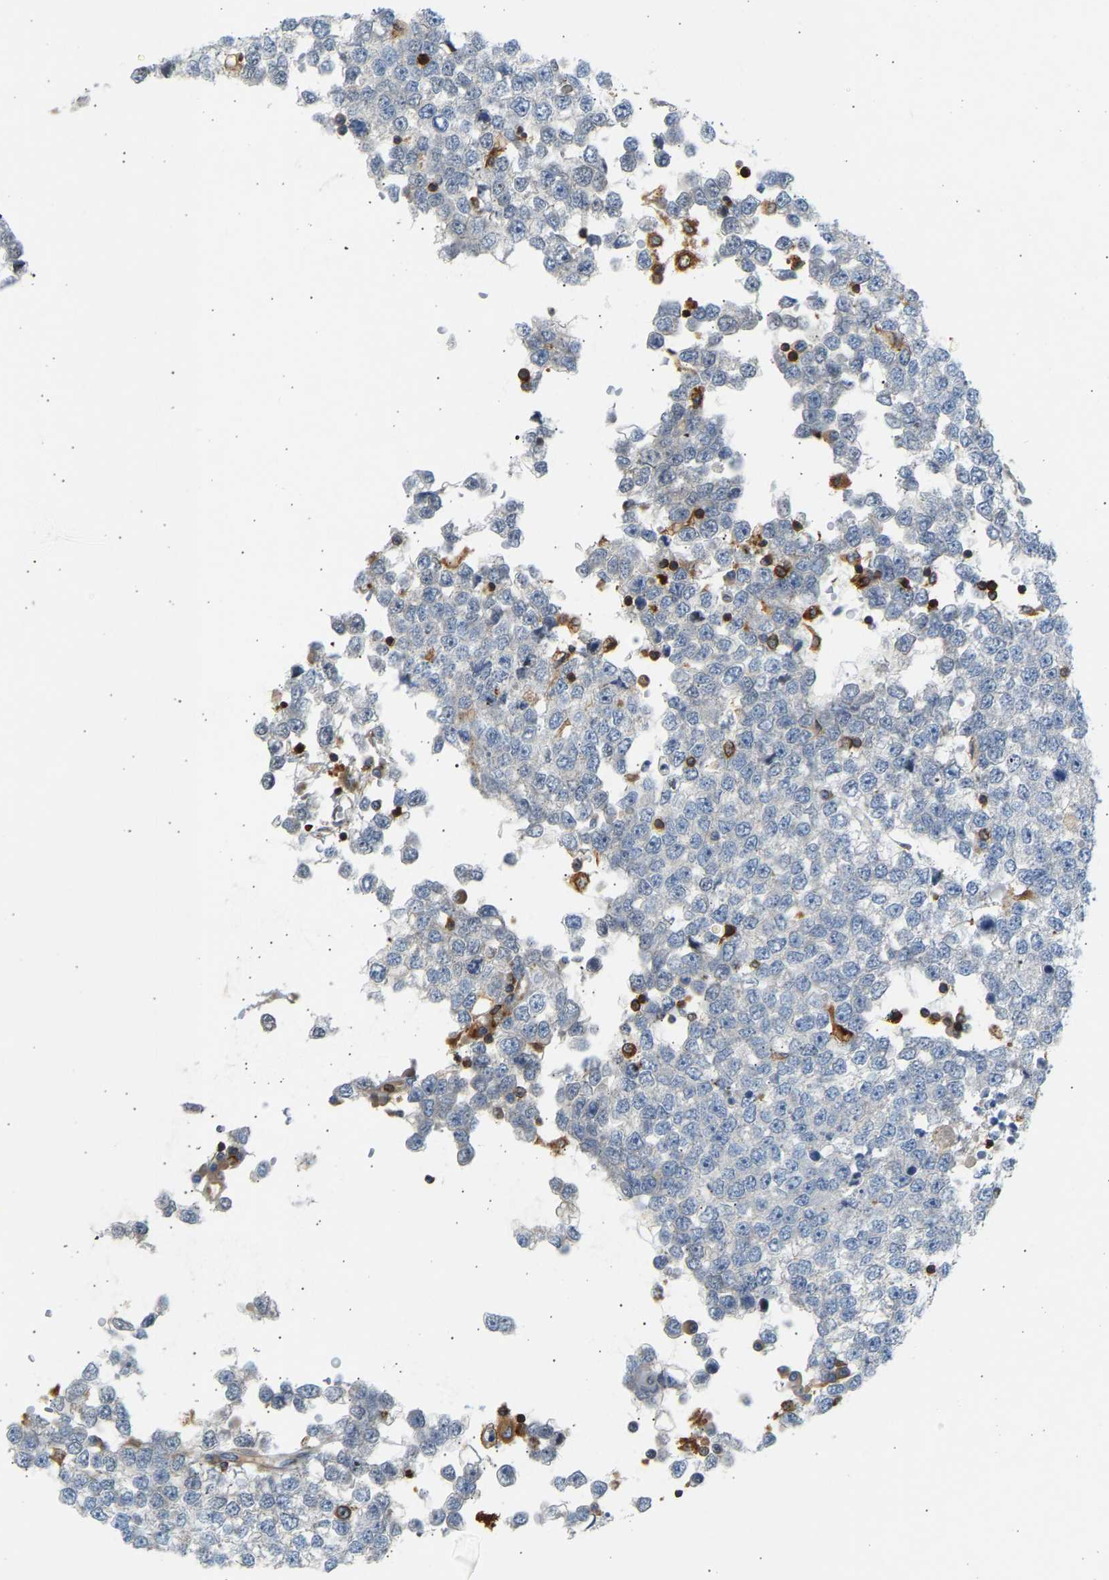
{"staining": {"intensity": "negative", "quantity": "none", "location": "none"}, "tissue": "testis cancer", "cell_type": "Tumor cells", "image_type": "cancer", "snomed": [{"axis": "morphology", "description": "Seminoma, NOS"}, {"axis": "topography", "description": "Testis"}], "caption": "Image shows no protein positivity in tumor cells of testis seminoma tissue. Nuclei are stained in blue.", "gene": "FNBP1", "patient": {"sex": "male", "age": 65}}